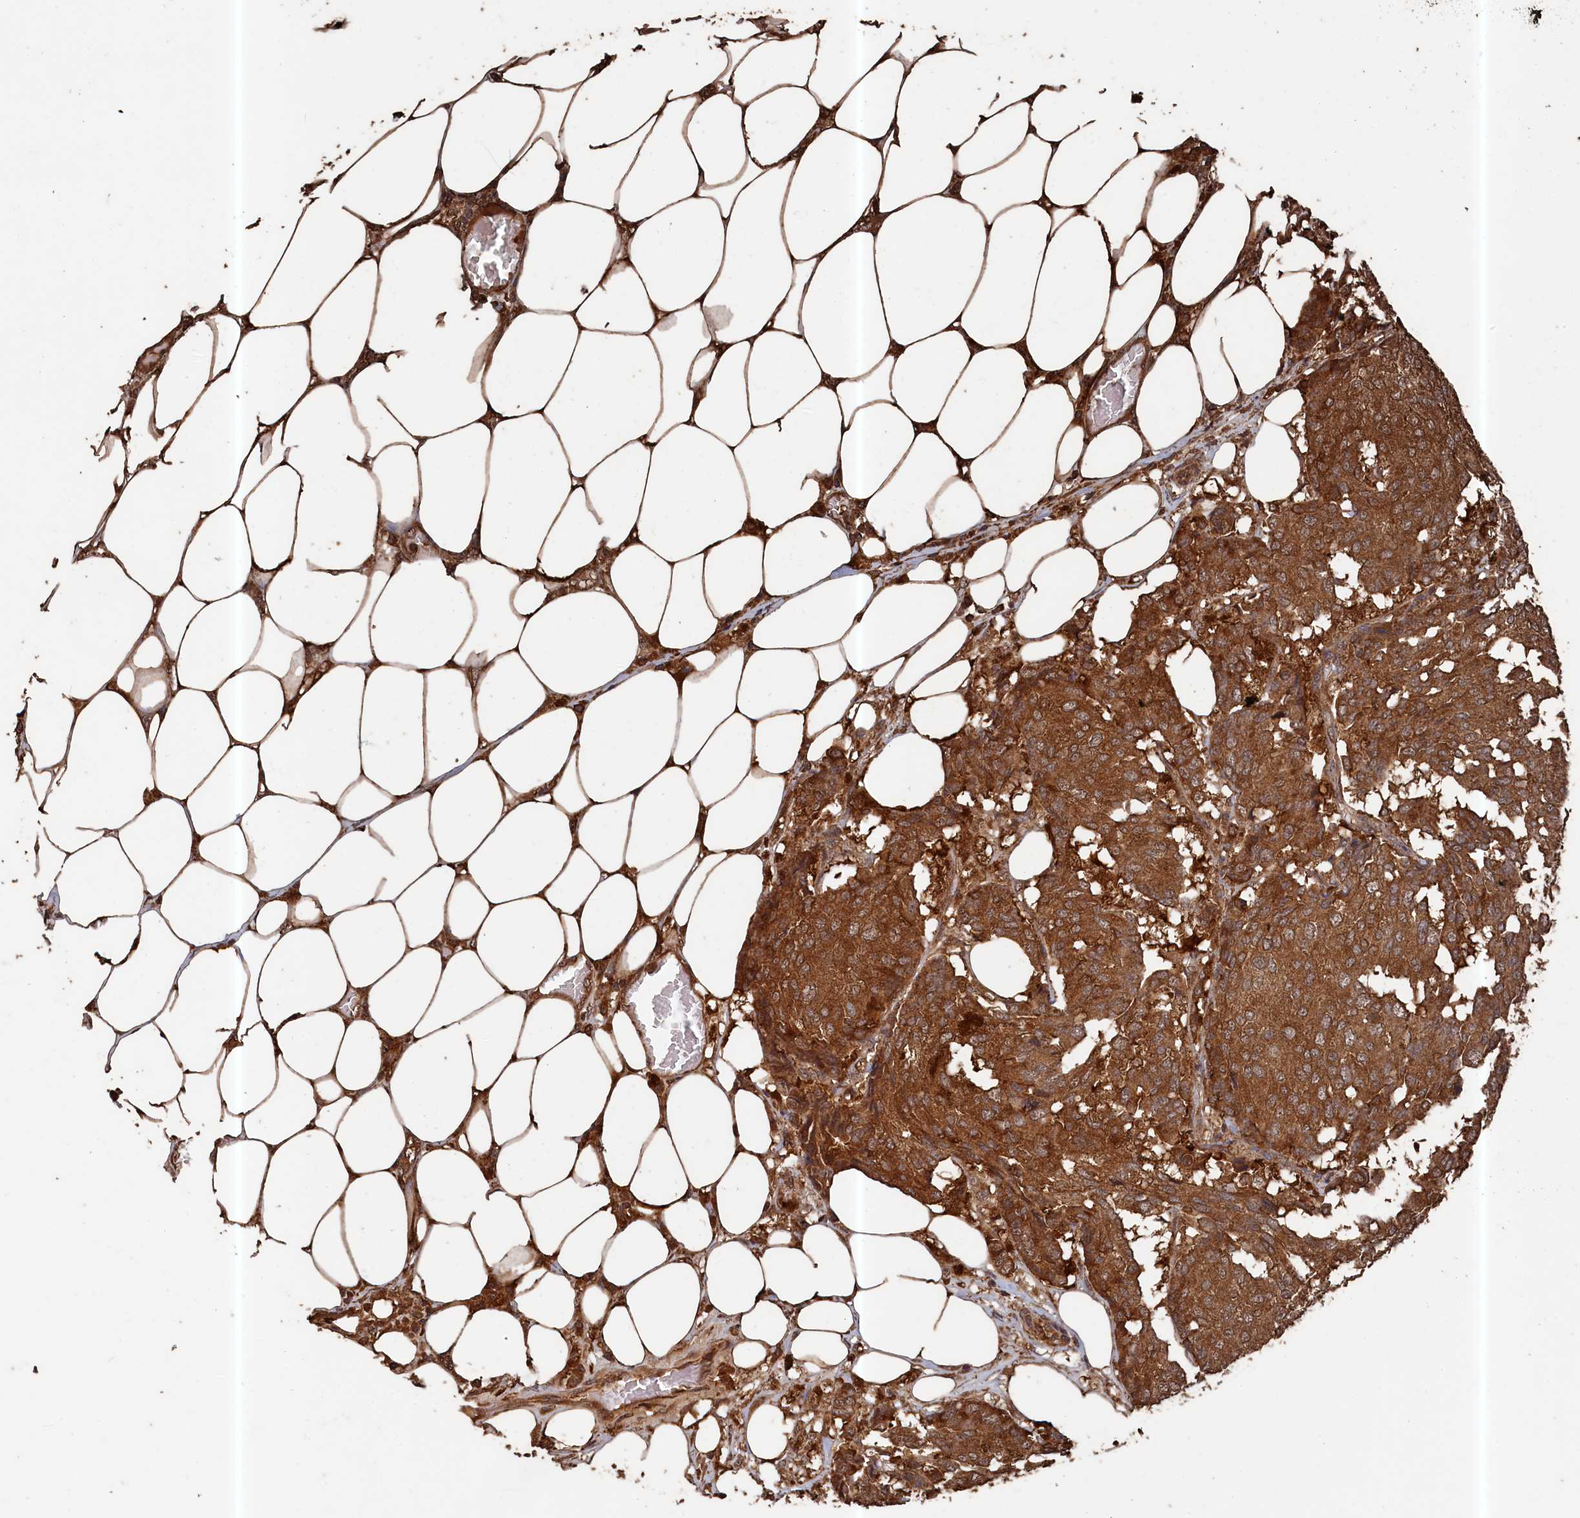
{"staining": {"intensity": "strong", "quantity": ">75%", "location": "cytoplasmic/membranous"}, "tissue": "breast cancer", "cell_type": "Tumor cells", "image_type": "cancer", "snomed": [{"axis": "morphology", "description": "Duct carcinoma"}, {"axis": "topography", "description": "Breast"}], "caption": "Brown immunohistochemical staining in human invasive ductal carcinoma (breast) displays strong cytoplasmic/membranous staining in approximately >75% of tumor cells.", "gene": "SNX33", "patient": {"sex": "female", "age": 75}}